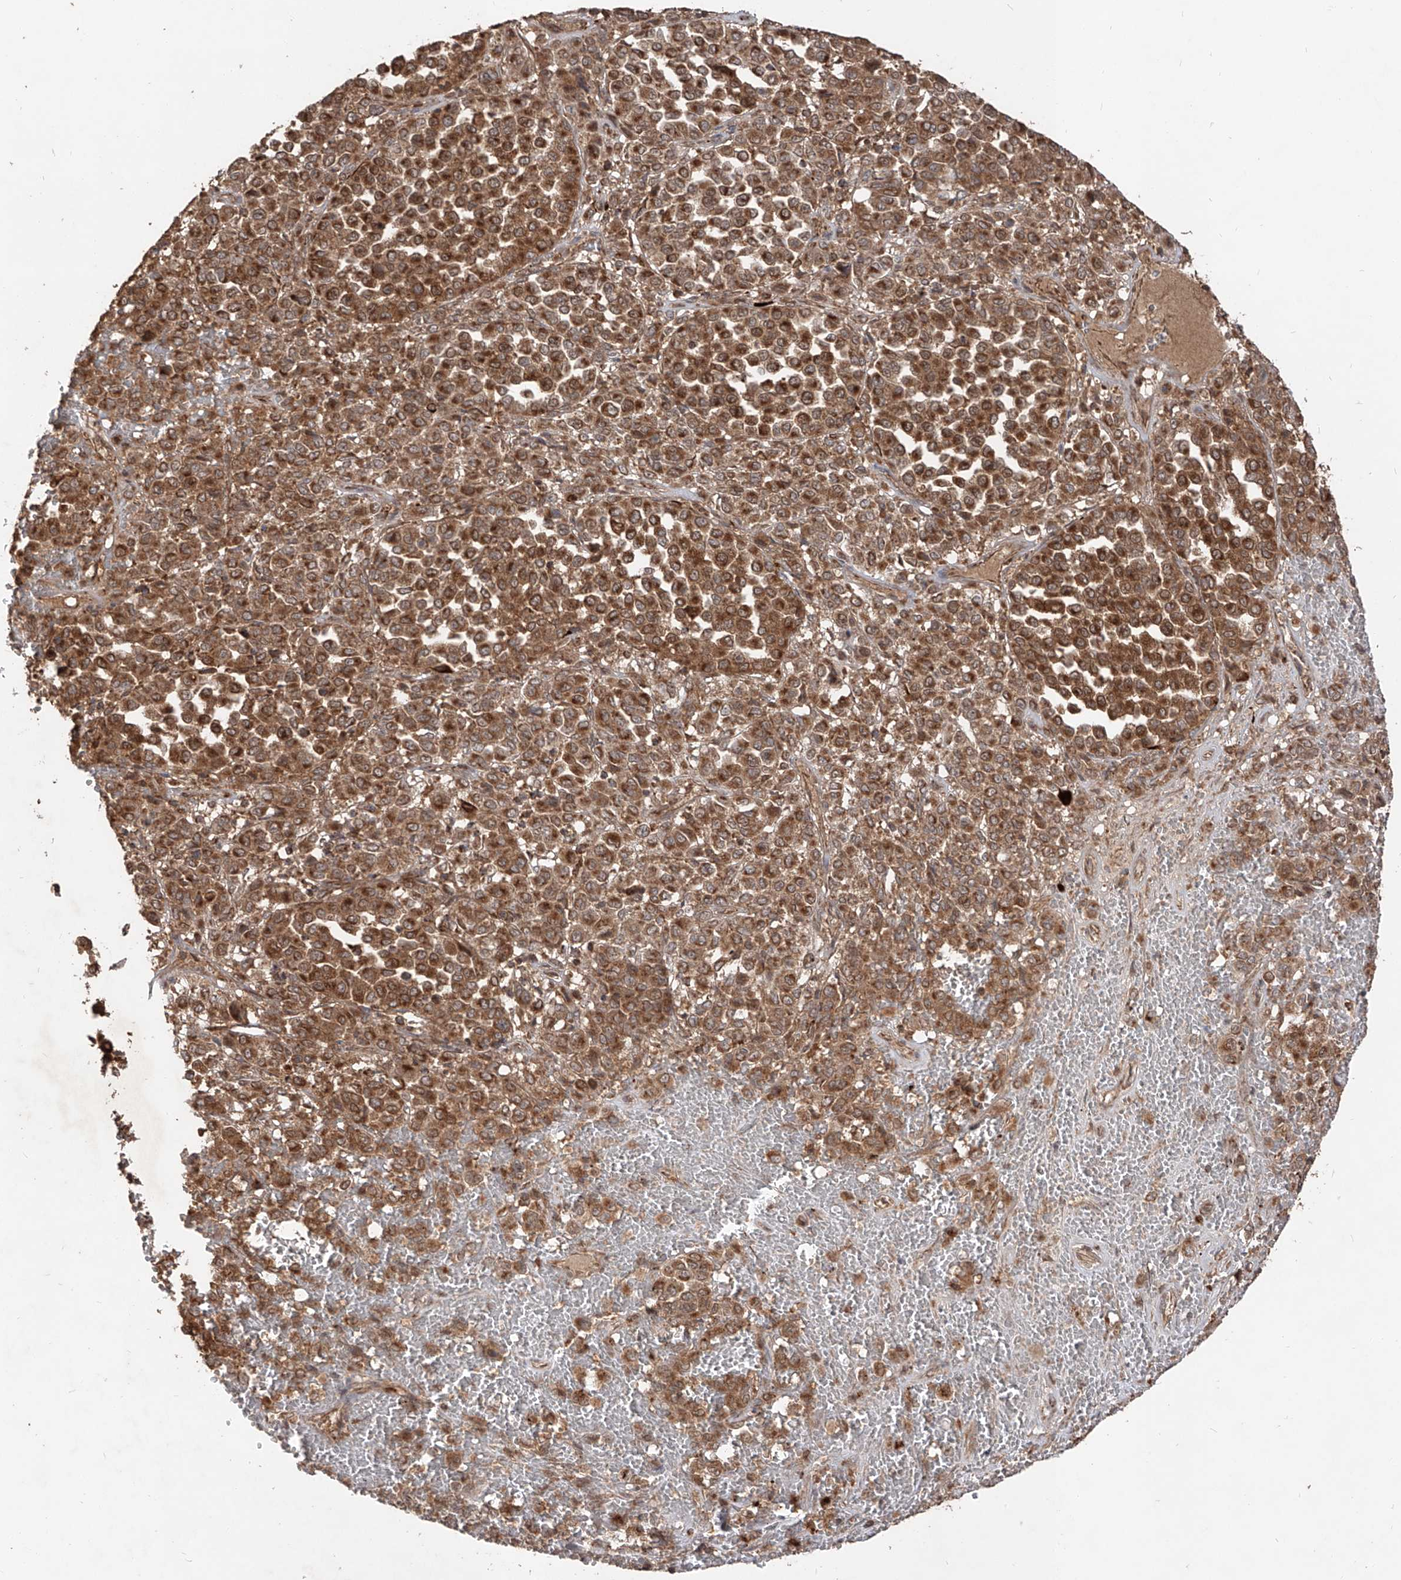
{"staining": {"intensity": "strong", "quantity": ">75%", "location": "cytoplasmic/membranous"}, "tissue": "melanoma", "cell_type": "Tumor cells", "image_type": "cancer", "snomed": [{"axis": "morphology", "description": "Malignant melanoma, Metastatic site"}, {"axis": "topography", "description": "Pancreas"}], "caption": "The micrograph demonstrates immunohistochemical staining of melanoma. There is strong cytoplasmic/membranous positivity is seen in approximately >75% of tumor cells.", "gene": "AIM2", "patient": {"sex": "female", "age": 30}}